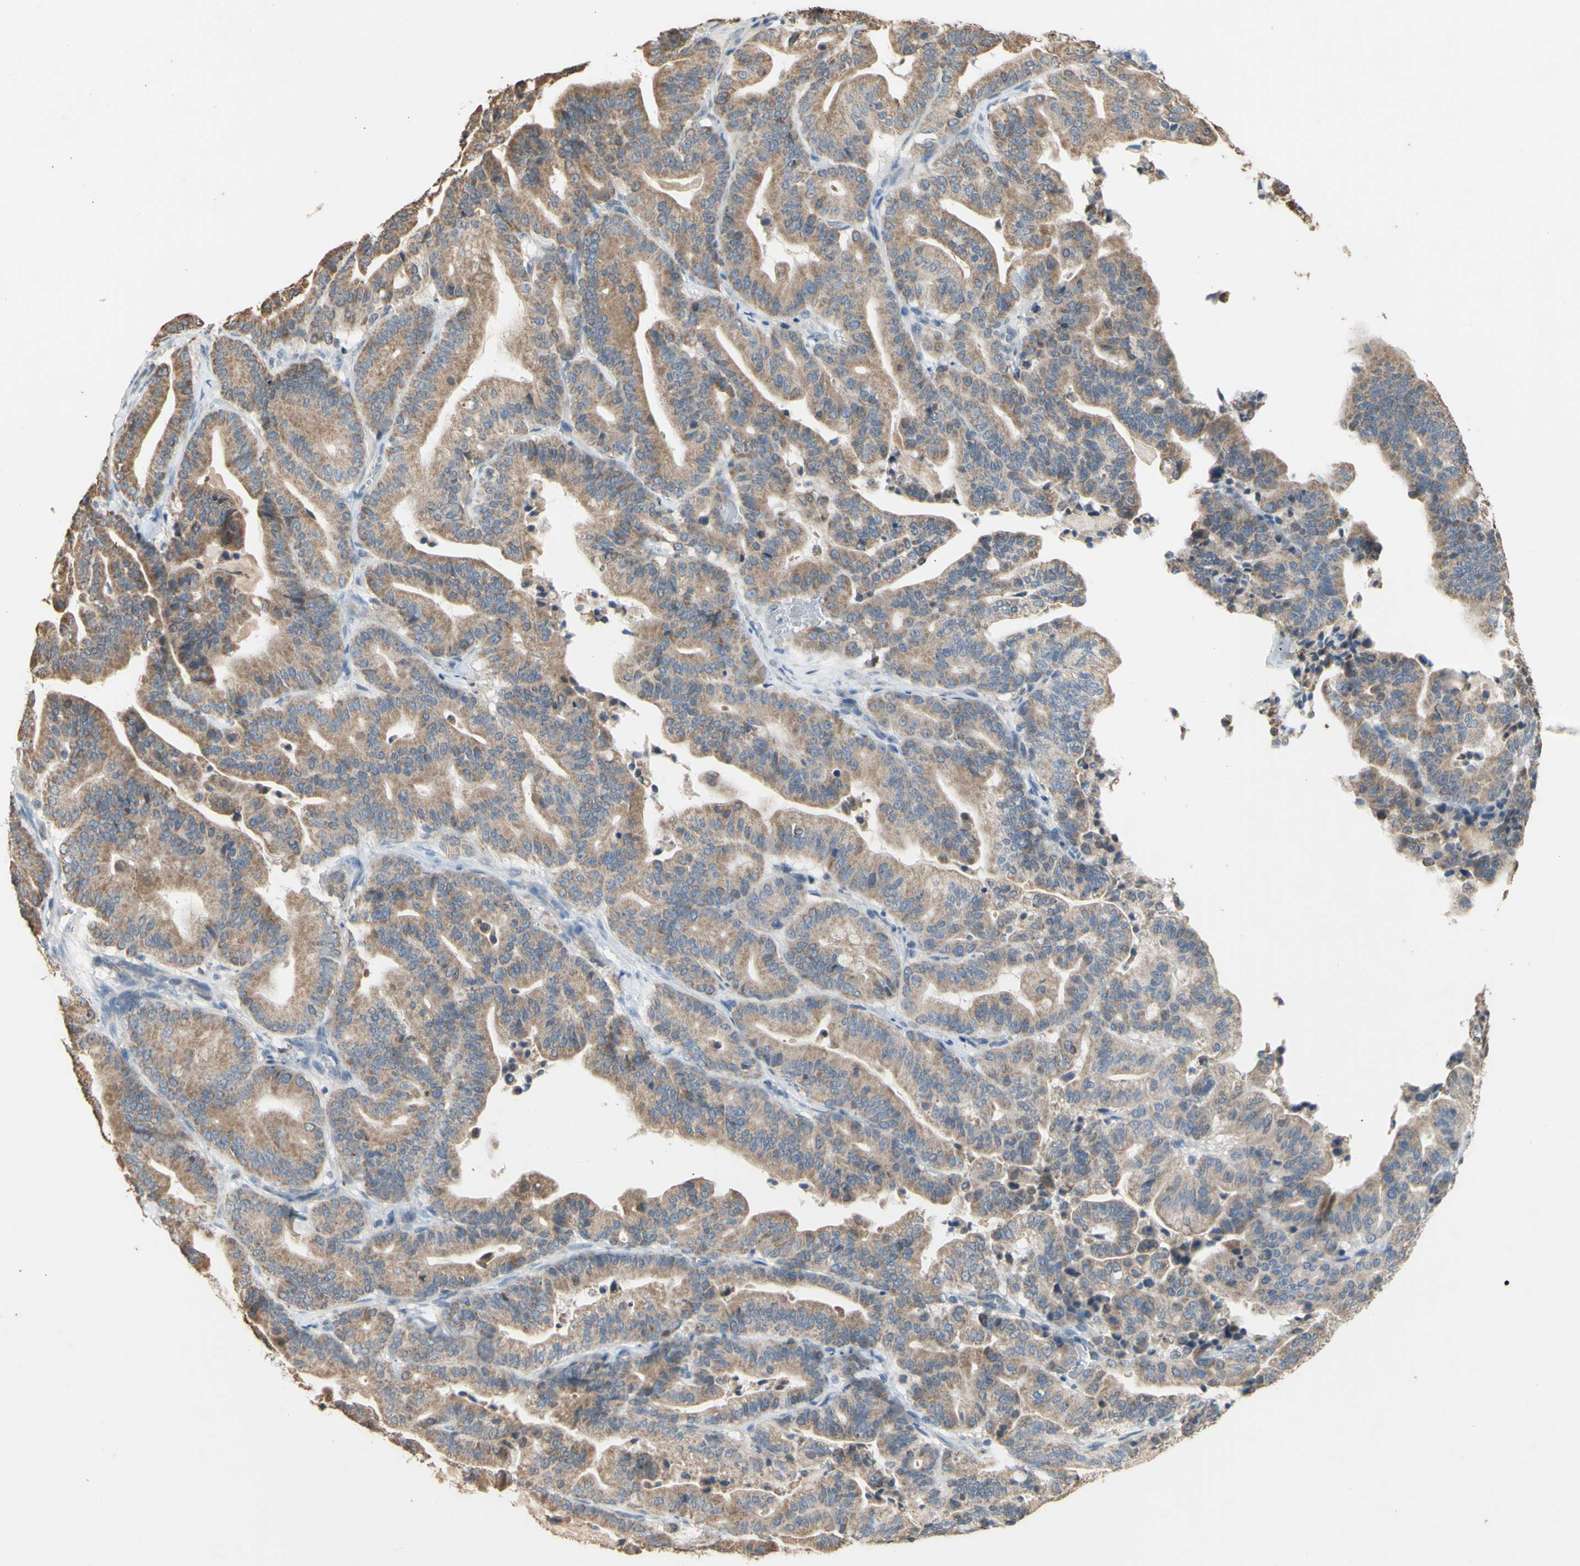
{"staining": {"intensity": "moderate", "quantity": ">75%", "location": "cytoplasmic/membranous"}, "tissue": "pancreatic cancer", "cell_type": "Tumor cells", "image_type": "cancer", "snomed": [{"axis": "morphology", "description": "Adenocarcinoma, NOS"}, {"axis": "topography", "description": "Pancreas"}], "caption": "High-magnification brightfield microscopy of pancreatic adenocarcinoma stained with DAB (brown) and counterstained with hematoxylin (blue). tumor cells exhibit moderate cytoplasmic/membranous expression is appreciated in approximately>75% of cells.", "gene": "PTGIS", "patient": {"sex": "male", "age": 63}}